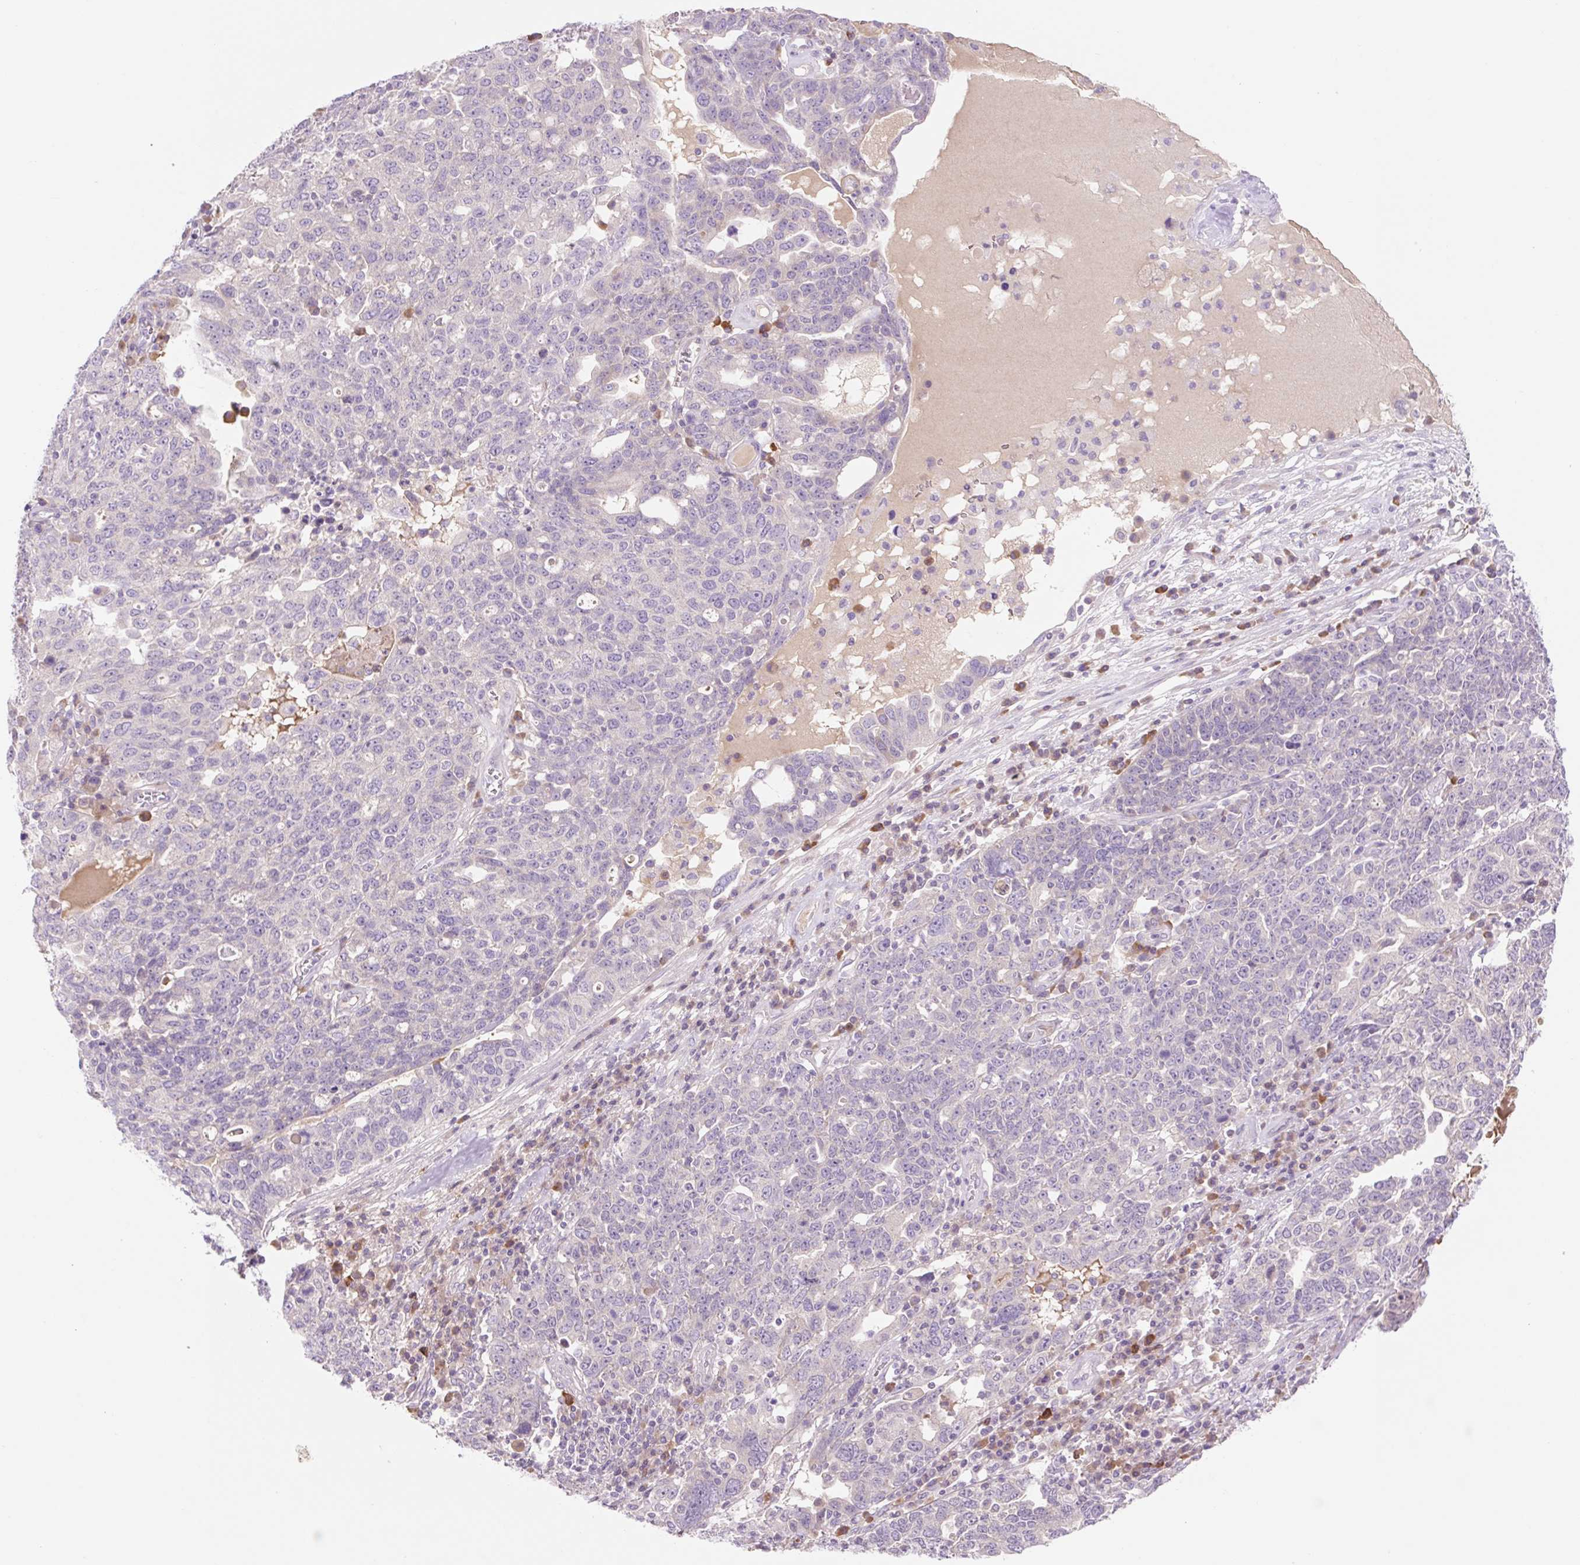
{"staining": {"intensity": "negative", "quantity": "none", "location": "none"}, "tissue": "ovarian cancer", "cell_type": "Tumor cells", "image_type": "cancer", "snomed": [{"axis": "morphology", "description": "Carcinoma, endometroid"}, {"axis": "topography", "description": "Ovary"}], "caption": "Image shows no protein staining in tumor cells of endometroid carcinoma (ovarian) tissue.", "gene": "CELF6", "patient": {"sex": "female", "age": 62}}